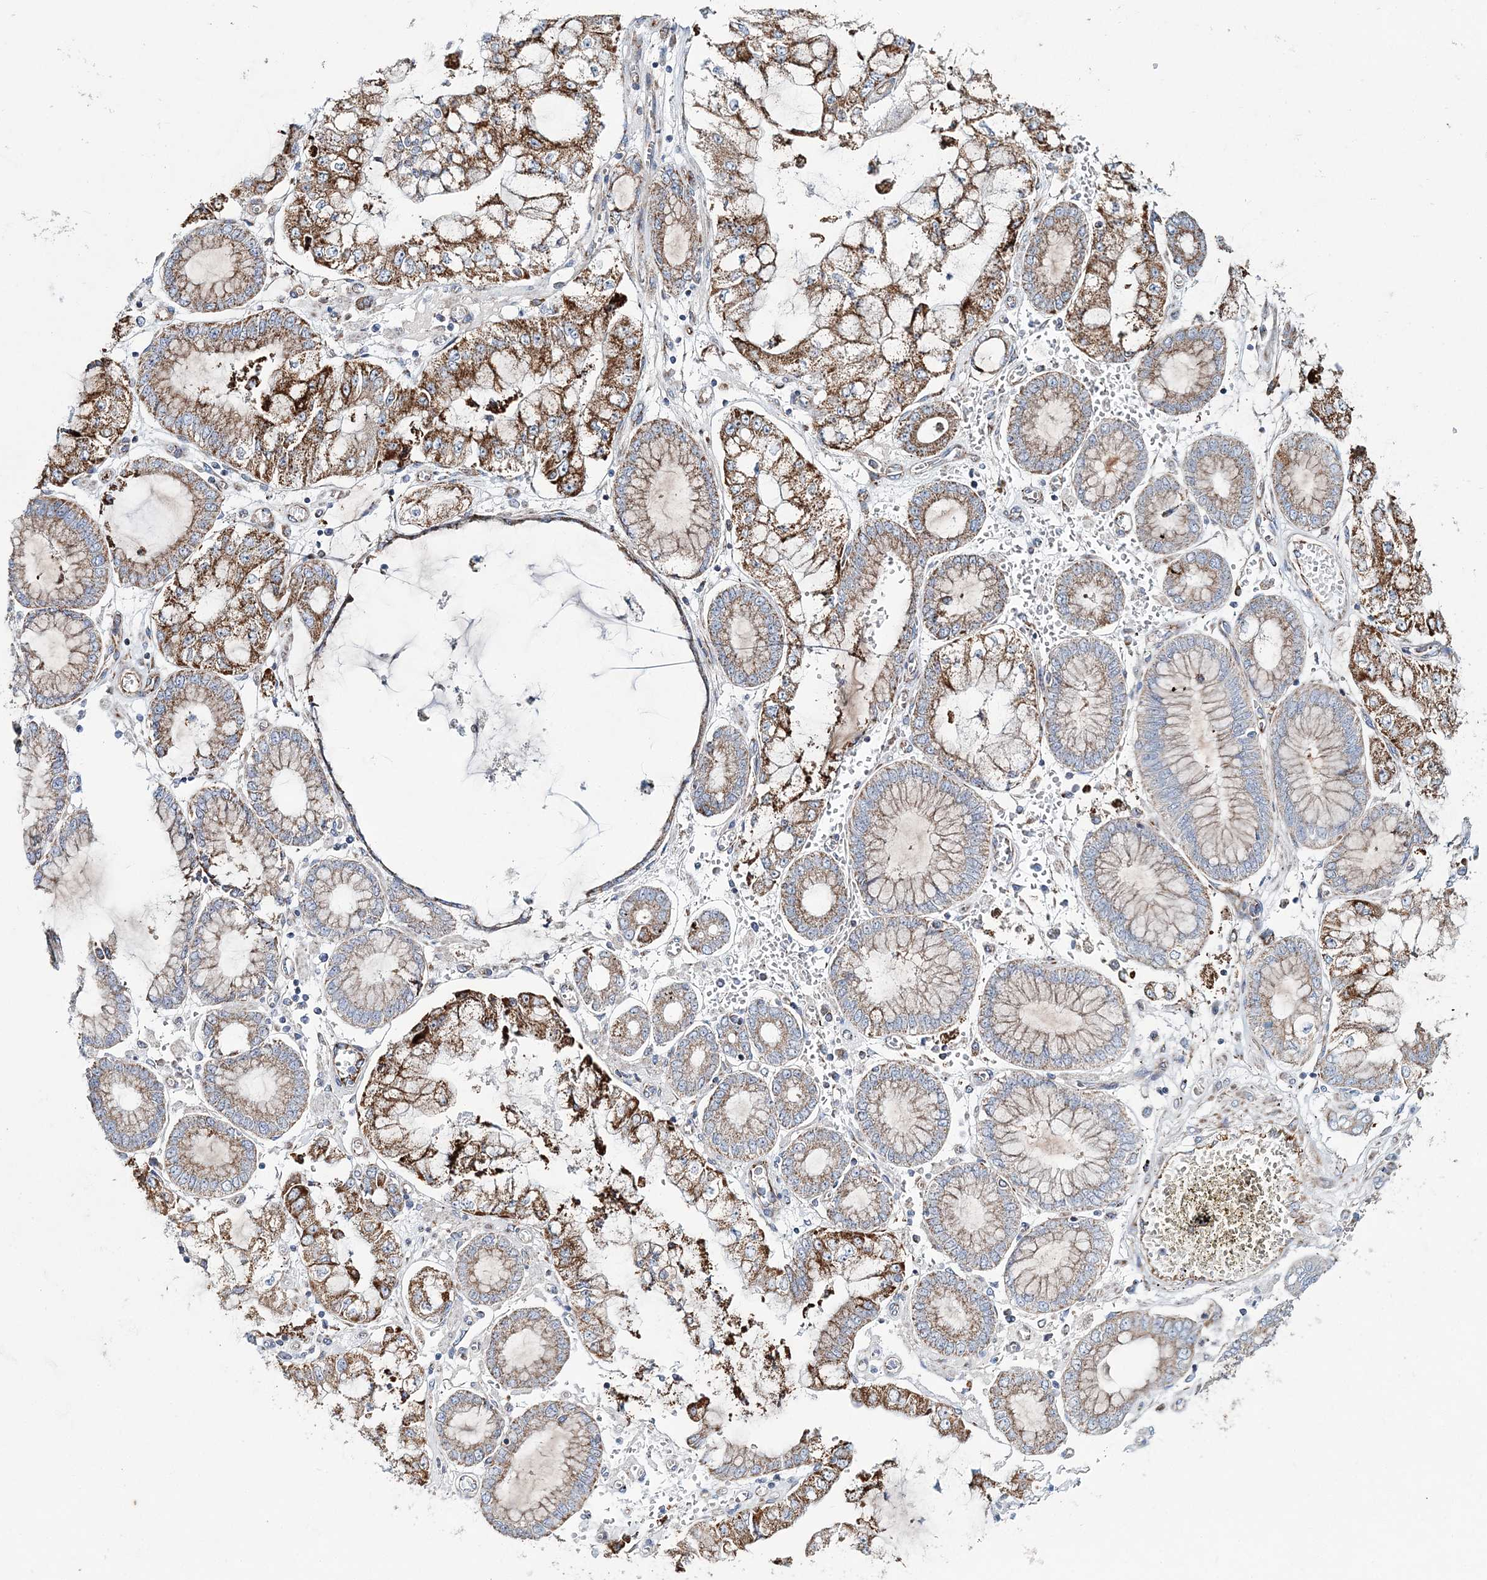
{"staining": {"intensity": "moderate", "quantity": ">75%", "location": "cytoplasmic/membranous"}, "tissue": "stomach cancer", "cell_type": "Tumor cells", "image_type": "cancer", "snomed": [{"axis": "morphology", "description": "Adenocarcinoma, NOS"}, {"axis": "topography", "description": "Stomach"}], "caption": "The immunohistochemical stain labels moderate cytoplasmic/membranous expression in tumor cells of stomach adenocarcinoma tissue.", "gene": "ARHGAP6", "patient": {"sex": "male", "age": 76}}